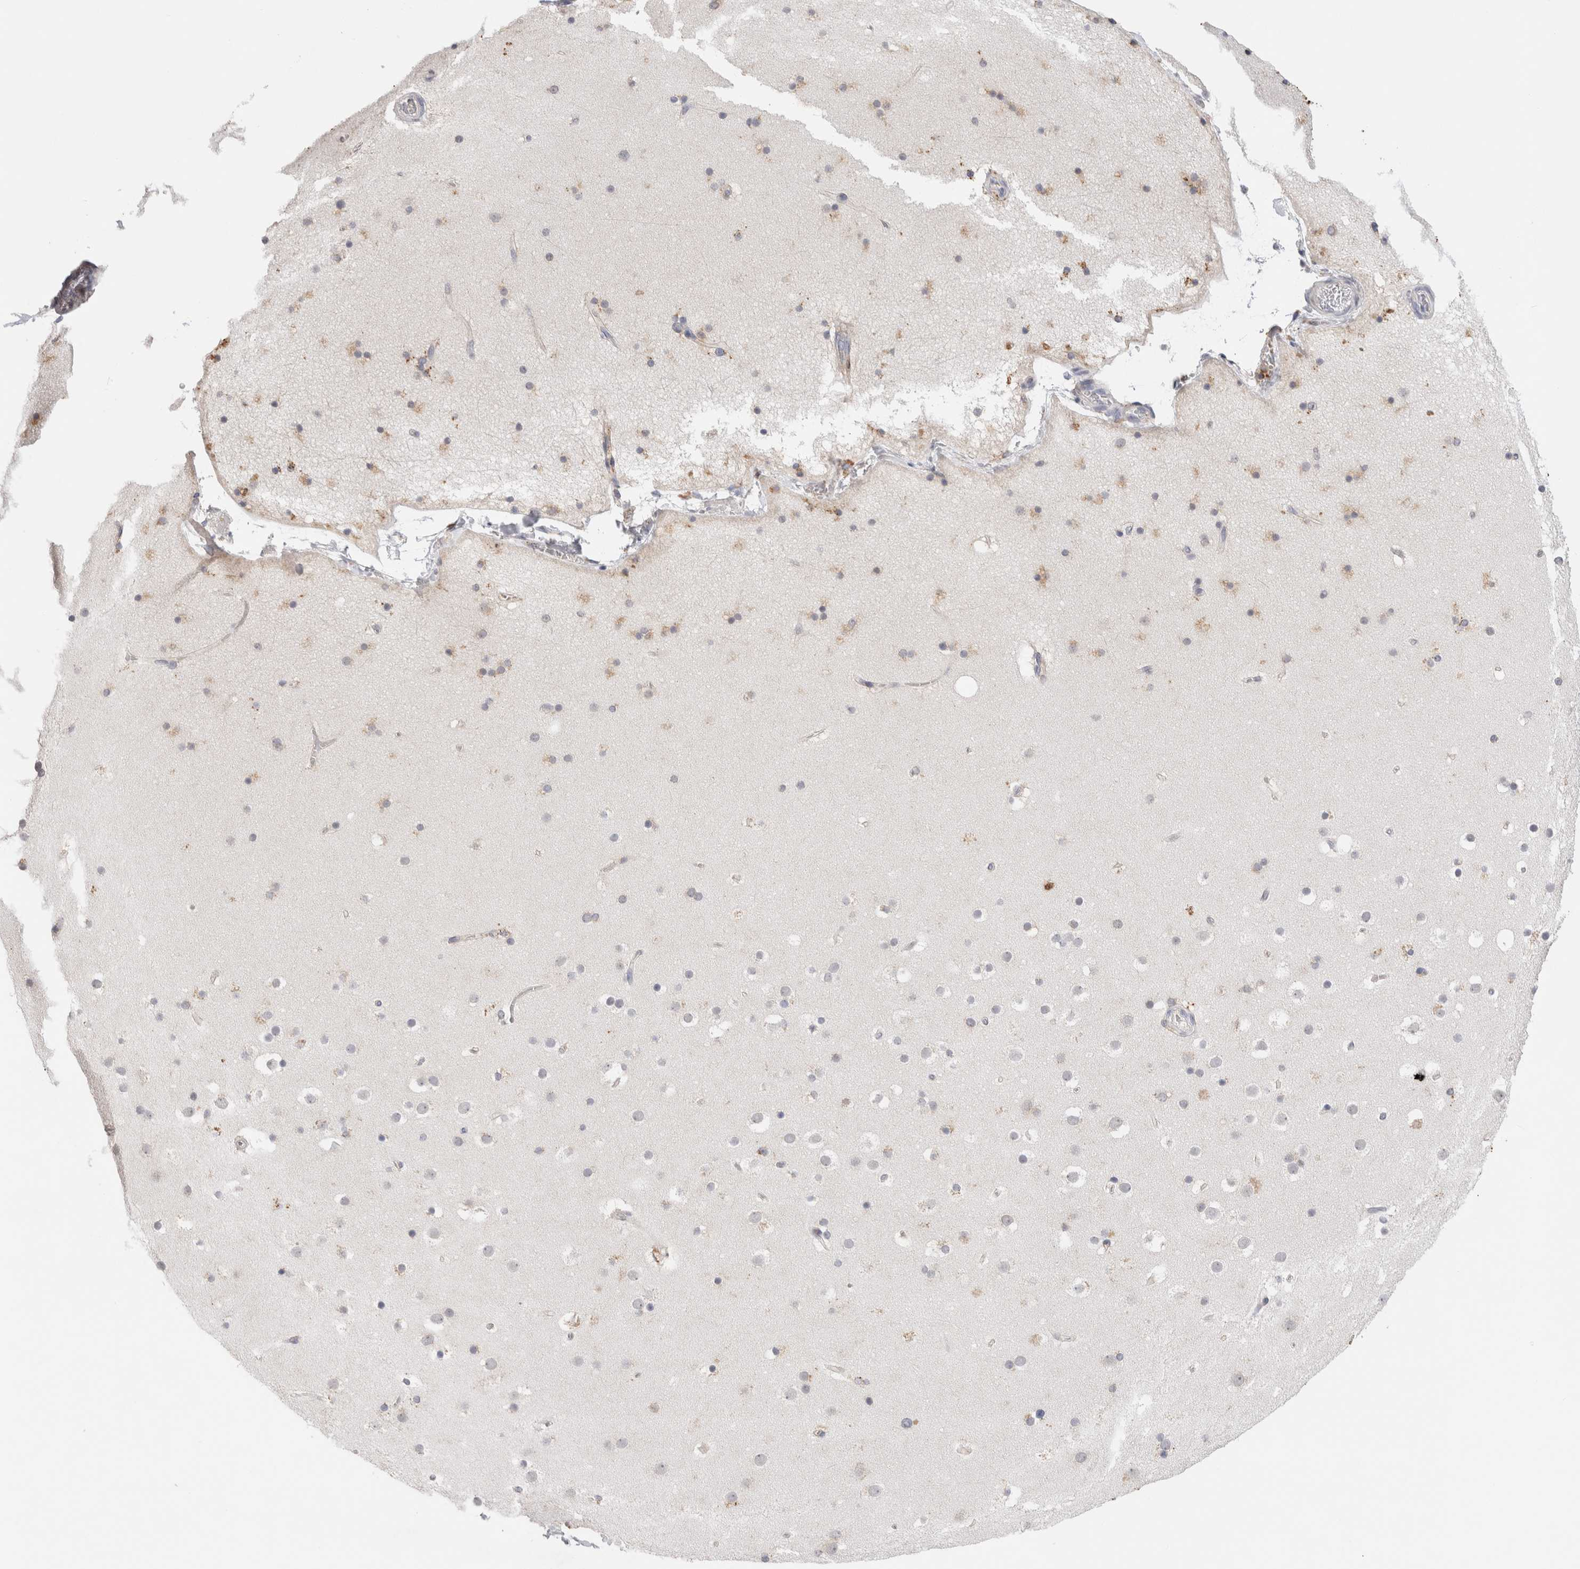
{"staining": {"intensity": "weak", "quantity": ">75%", "location": "cytoplasmic/membranous"}, "tissue": "cerebral cortex", "cell_type": "Endothelial cells", "image_type": "normal", "snomed": [{"axis": "morphology", "description": "Normal tissue, NOS"}, {"axis": "topography", "description": "Cerebral cortex"}], "caption": "Approximately >75% of endothelial cells in benign human cerebral cortex display weak cytoplasmic/membranous protein expression as visualized by brown immunohistochemical staining.", "gene": "GNS", "patient": {"sex": "male", "age": 57}}